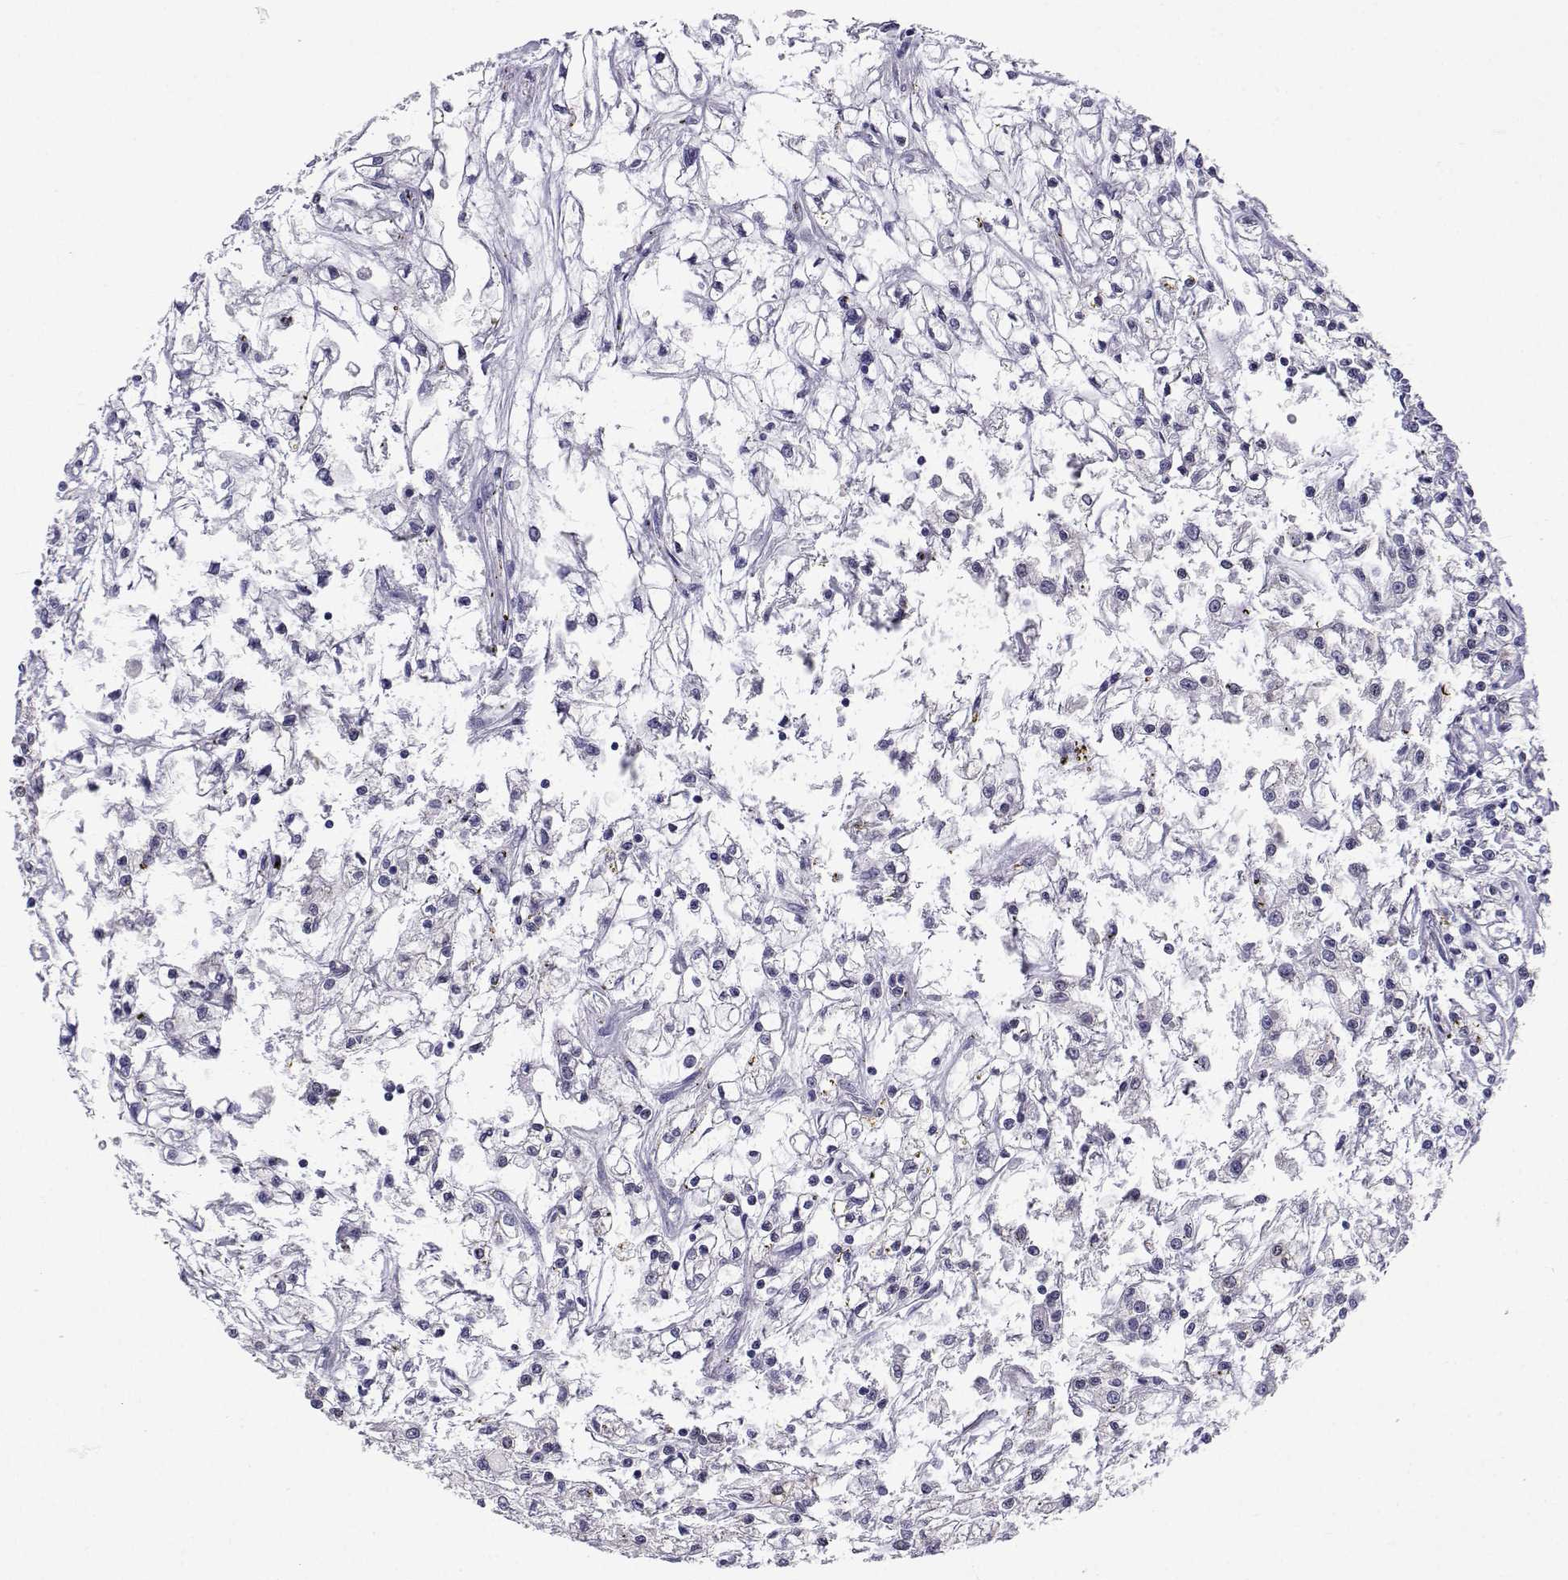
{"staining": {"intensity": "negative", "quantity": "none", "location": "none"}, "tissue": "renal cancer", "cell_type": "Tumor cells", "image_type": "cancer", "snomed": [{"axis": "morphology", "description": "Adenocarcinoma, NOS"}, {"axis": "topography", "description": "Kidney"}], "caption": "High power microscopy micrograph of an immunohistochemistry micrograph of adenocarcinoma (renal), revealing no significant expression in tumor cells.", "gene": "SLC6A3", "patient": {"sex": "female", "age": 59}}